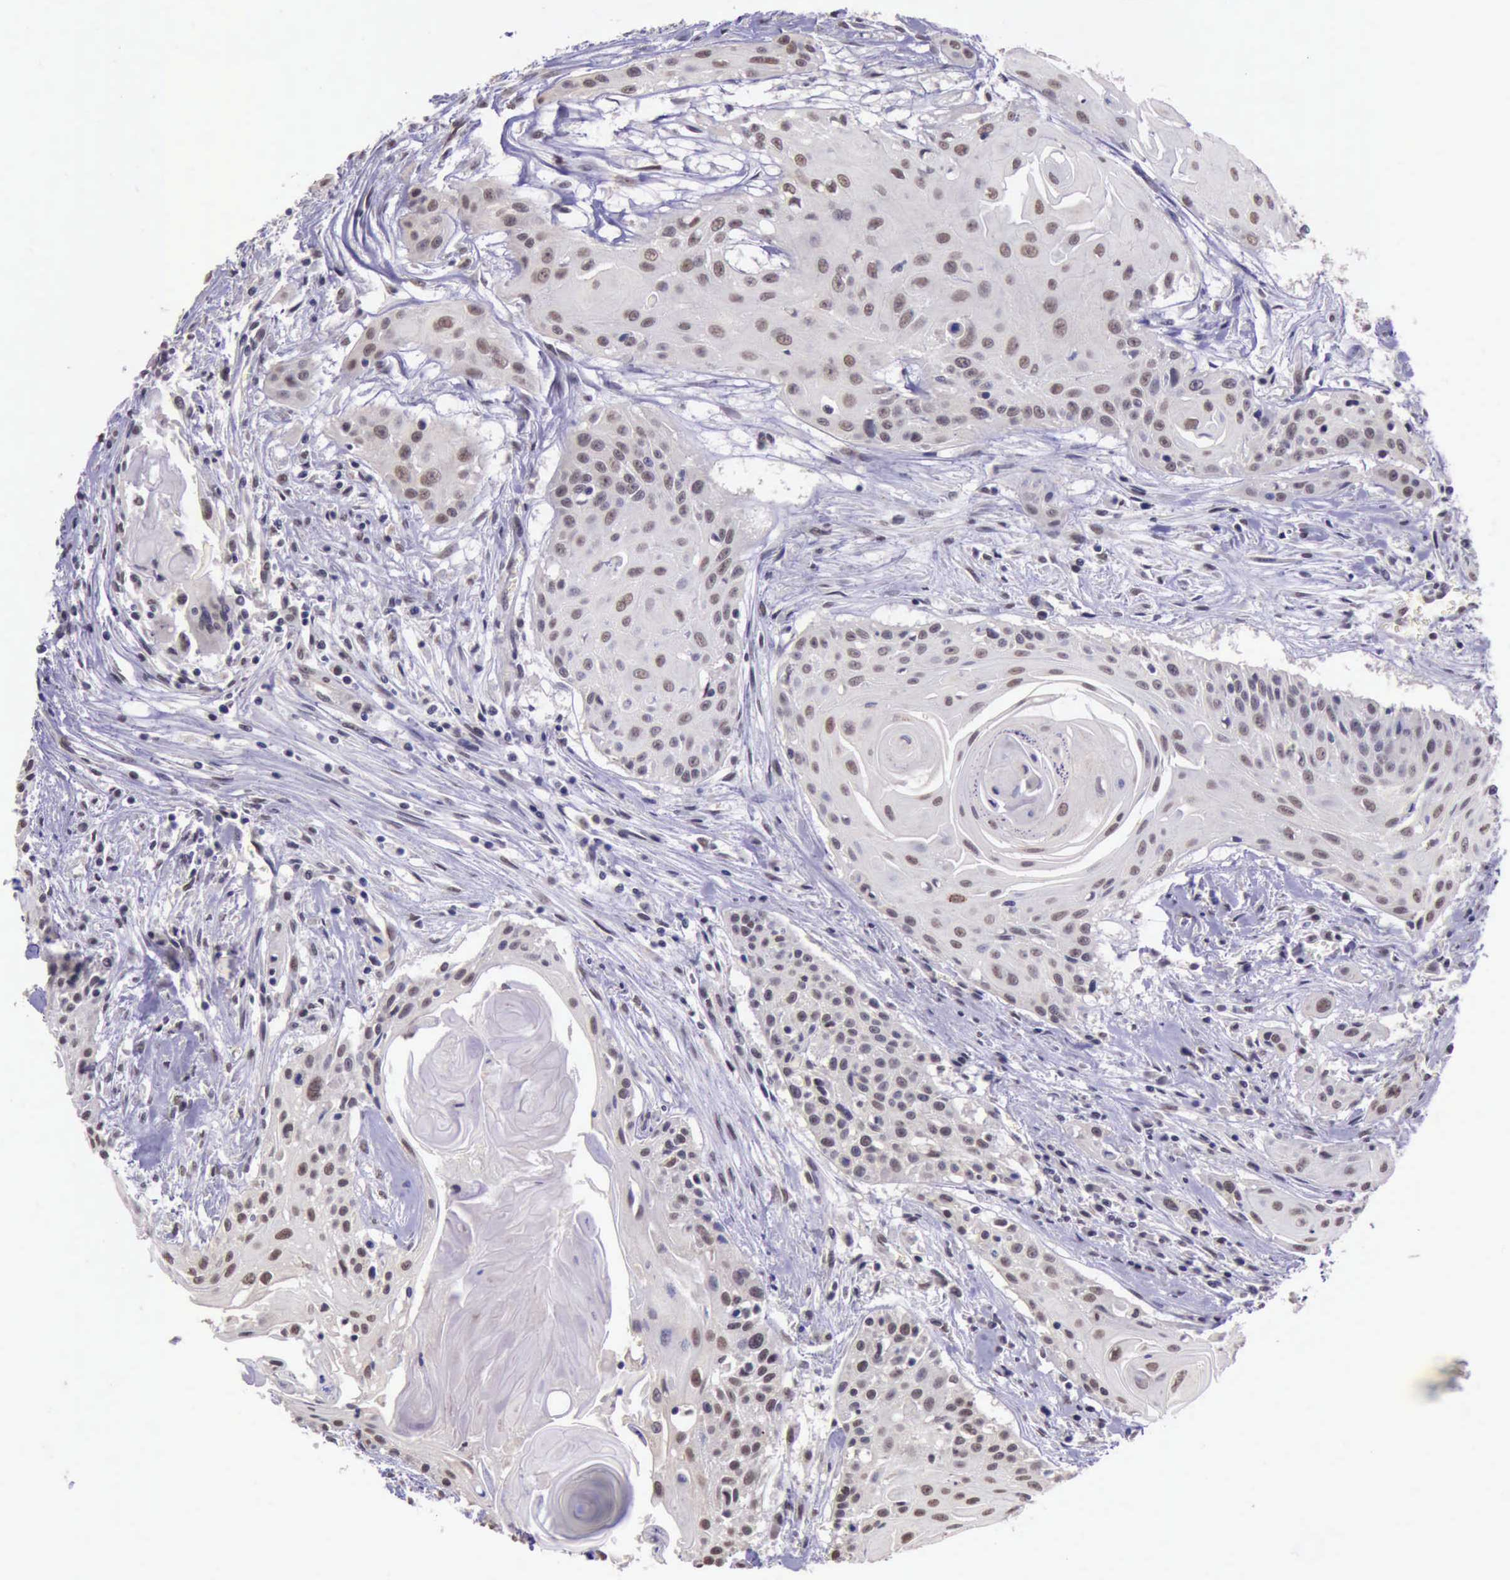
{"staining": {"intensity": "weak", "quantity": ">75%", "location": "nuclear"}, "tissue": "head and neck cancer", "cell_type": "Tumor cells", "image_type": "cancer", "snomed": [{"axis": "morphology", "description": "Squamous cell carcinoma, NOS"}, {"axis": "morphology", "description": "Squamous cell carcinoma, metastatic, NOS"}, {"axis": "topography", "description": "Lymph node"}, {"axis": "topography", "description": "Salivary gland"}, {"axis": "topography", "description": "Head-Neck"}], "caption": "Immunohistochemistry (IHC) (DAB (3,3'-diaminobenzidine)) staining of human squamous cell carcinoma (head and neck) shows weak nuclear protein positivity in about >75% of tumor cells.", "gene": "PRPF39", "patient": {"sex": "female", "age": 74}}